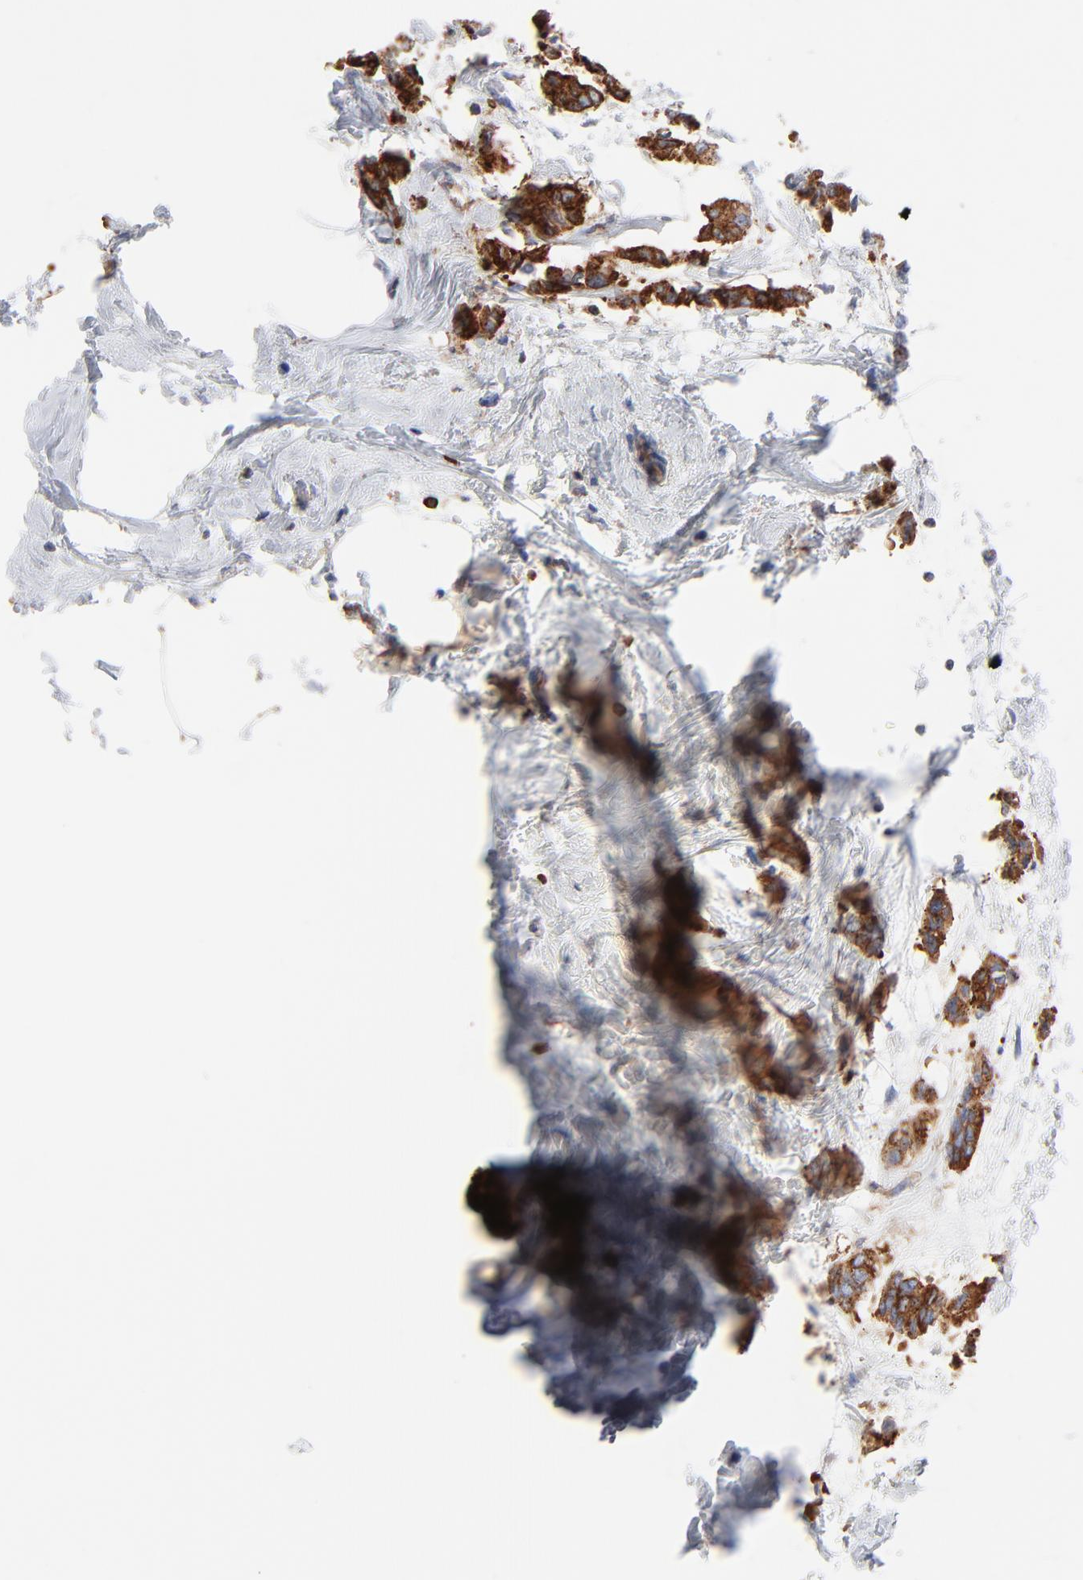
{"staining": {"intensity": "strong", "quantity": ">75%", "location": "cytoplasmic/membranous"}, "tissue": "breast cancer", "cell_type": "Tumor cells", "image_type": "cancer", "snomed": [{"axis": "morphology", "description": "Duct carcinoma"}, {"axis": "topography", "description": "Breast"}], "caption": "Tumor cells reveal high levels of strong cytoplasmic/membranous positivity in approximately >75% of cells in intraductal carcinoma (breast). (DAB (3,3'-diaminobenzidine) IHC, brown staining for protein, blue staining for nuclei).", "gene": "CD2AP", "patient": {"sex": "female", "age": 84}}